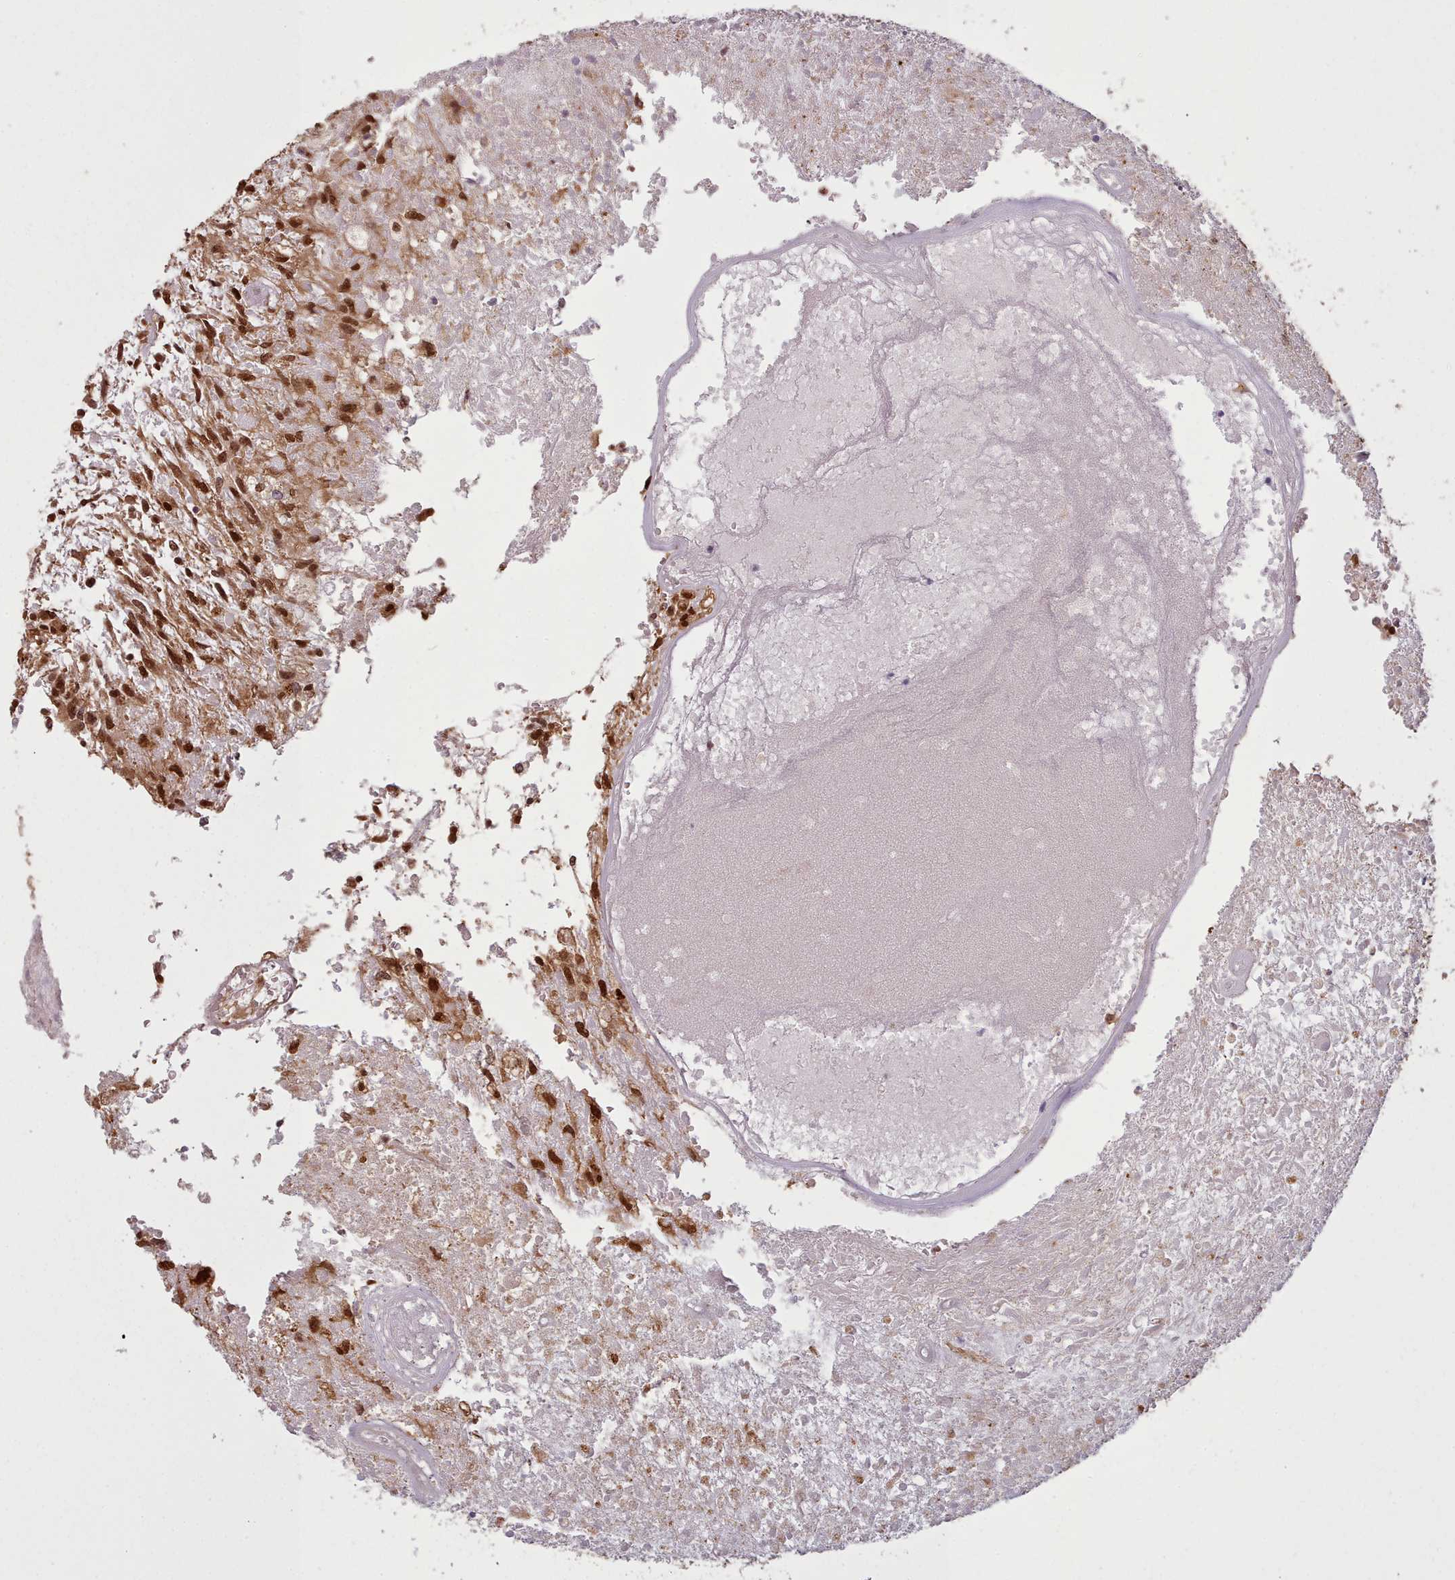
{"staining": {"intensity": "strong", "quantity": ">75%", "location": "nuclear"}, "tissue": "glioma", "cell_type": "Tumor cells", "image_type": "cancer", "snomed": [{"axis": "morphology", "description": "Glioma, malignant, High grade"}, {"axis": "topography", "description": "Brain"}], "caption": "Human glioma stained for a protein (brown) shows strong nuclear positive expression in about >75% of tumor cells.", "gene": "RPS27A", "patient": {"sex": "male", "age": 56}}